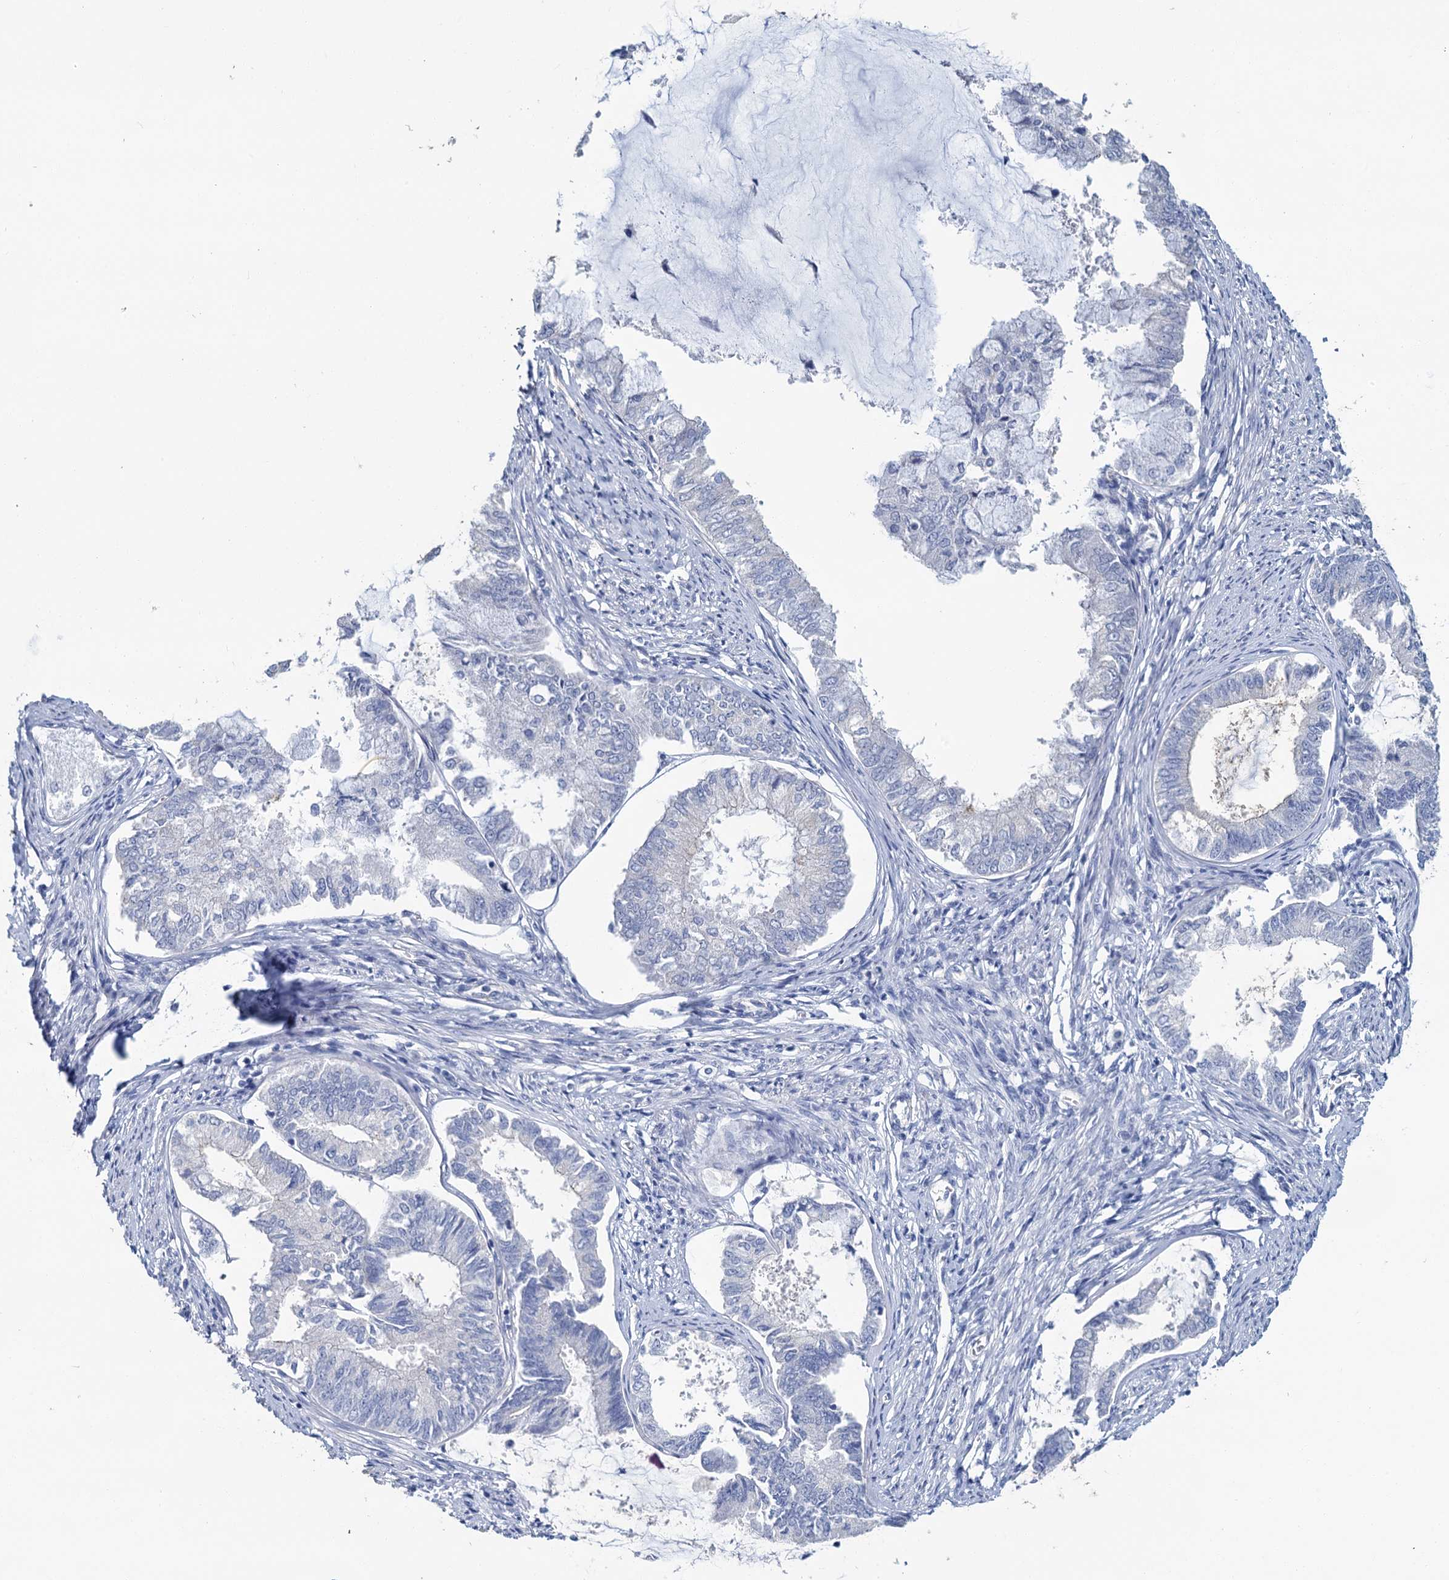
{"staining": {"intensity": "negative", "quantity": "none", "location": "none"}, "tissue": "endometrial cancer", "cell_type": "Tumor cells", "image_type": "cancer", "snomed": [{"axis": "morphology", "description": "Adenocarcinoma, NOS"}, {"axis": "topography", "description": "Endometrium"}], "caption": "Endometrial adenocarcinoma stained for a protein using IHC demonstrates no positivity tumor cells.", "gene": "SNCB", "patient": {"sex": "female", "age": 86}}